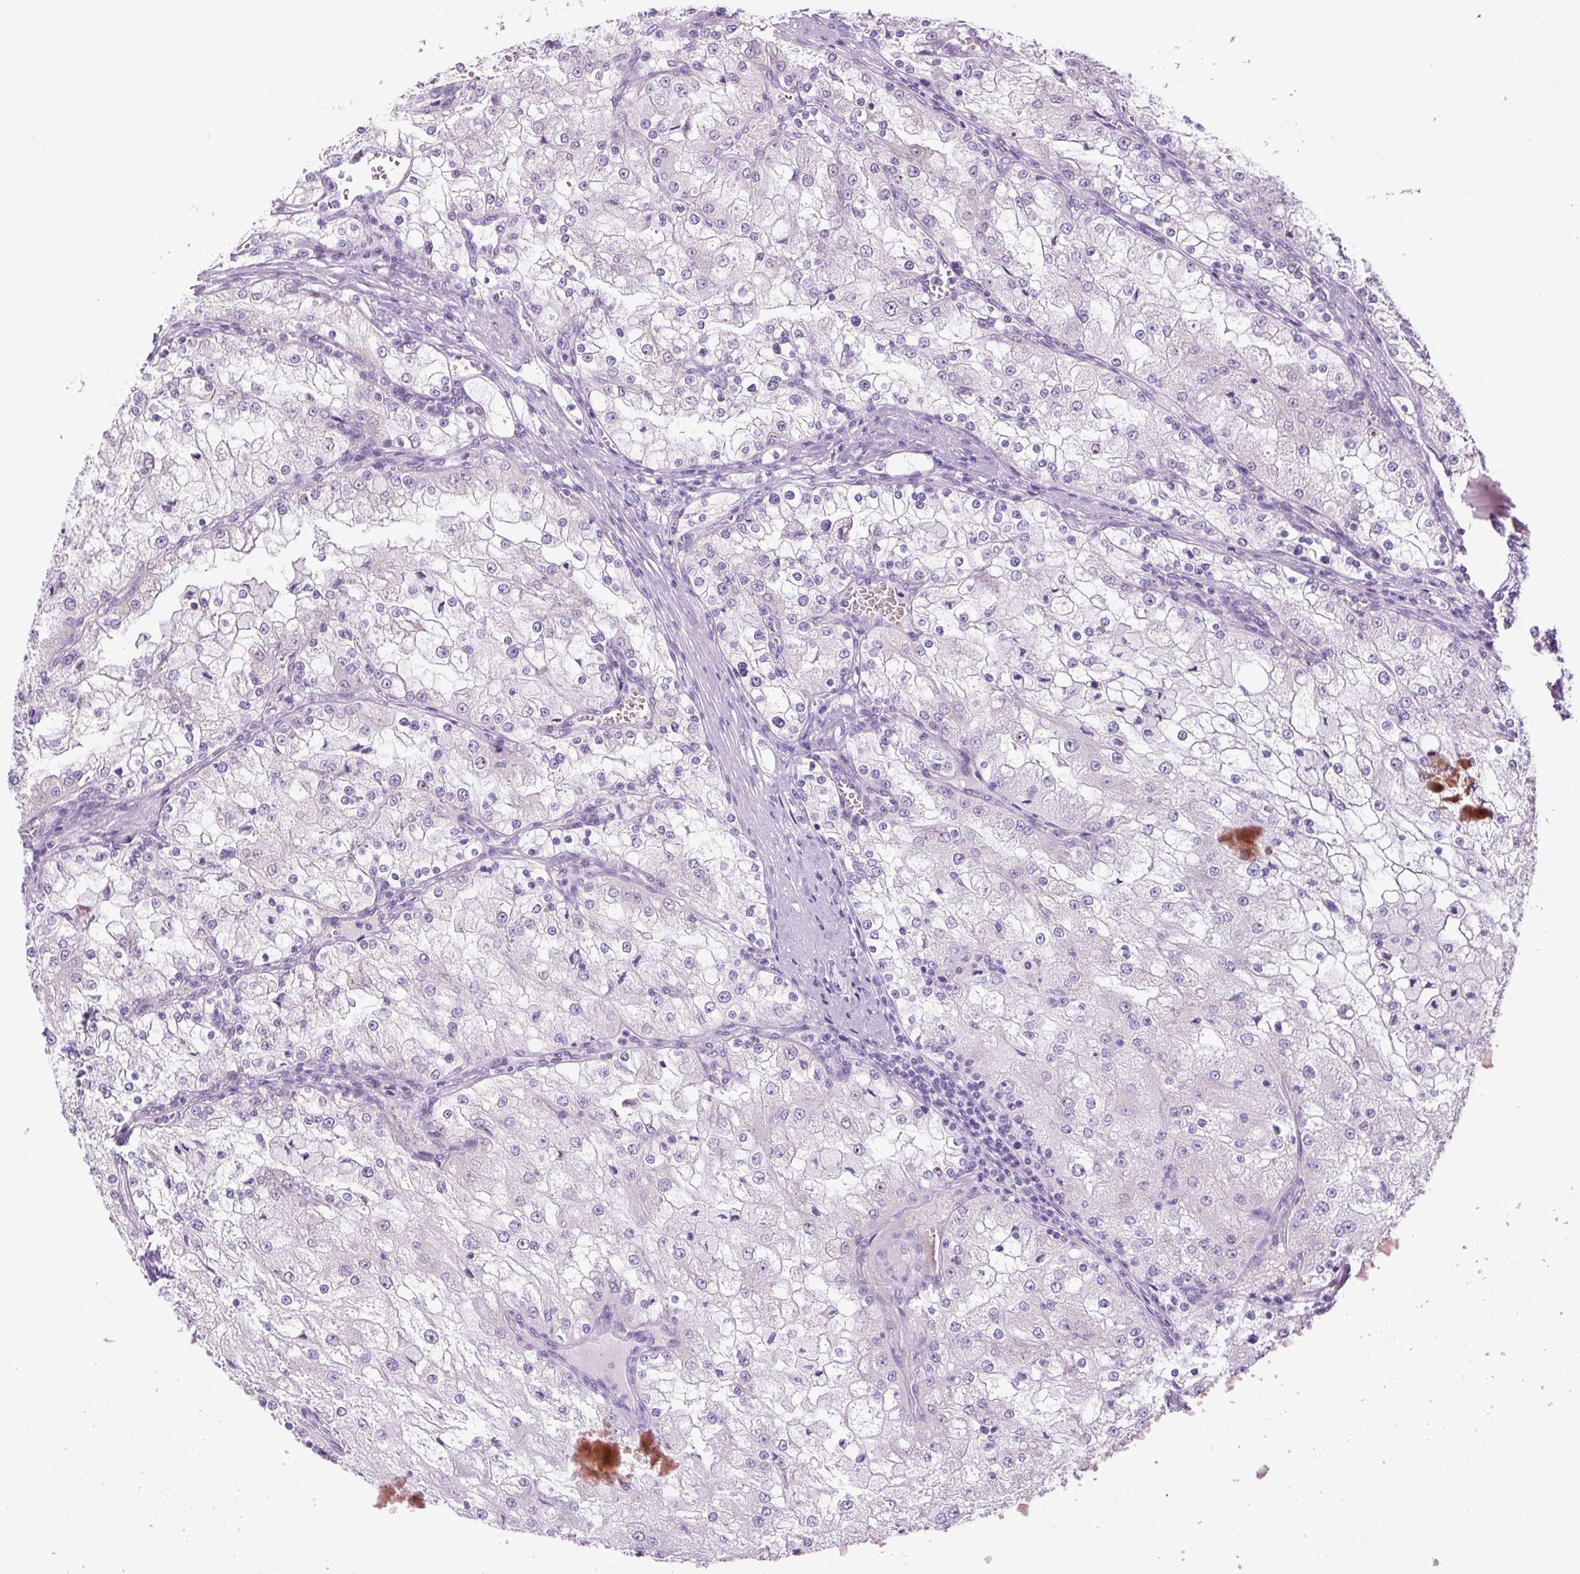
{"staining": {"intensity": "weak", "quantity": "<25%", "location": "cytoplasmic/membranous"}, "tissue": "renal cancer", "cell_type": "Tumor cells", "image_type": "cancer", "snomed": [{"axis": "morphology", "description": "Adenocarcinoma, NOS"}, {"axis": "topography", "description": "Kidney"}], "caption": "The immunohistochemistry photomicrograph has no significant positivity in tumor cells of renal cancer (adenocarcinoma) tissue.", "gene": "SCO2", "patient": {"sex": "female", "age": 74}}